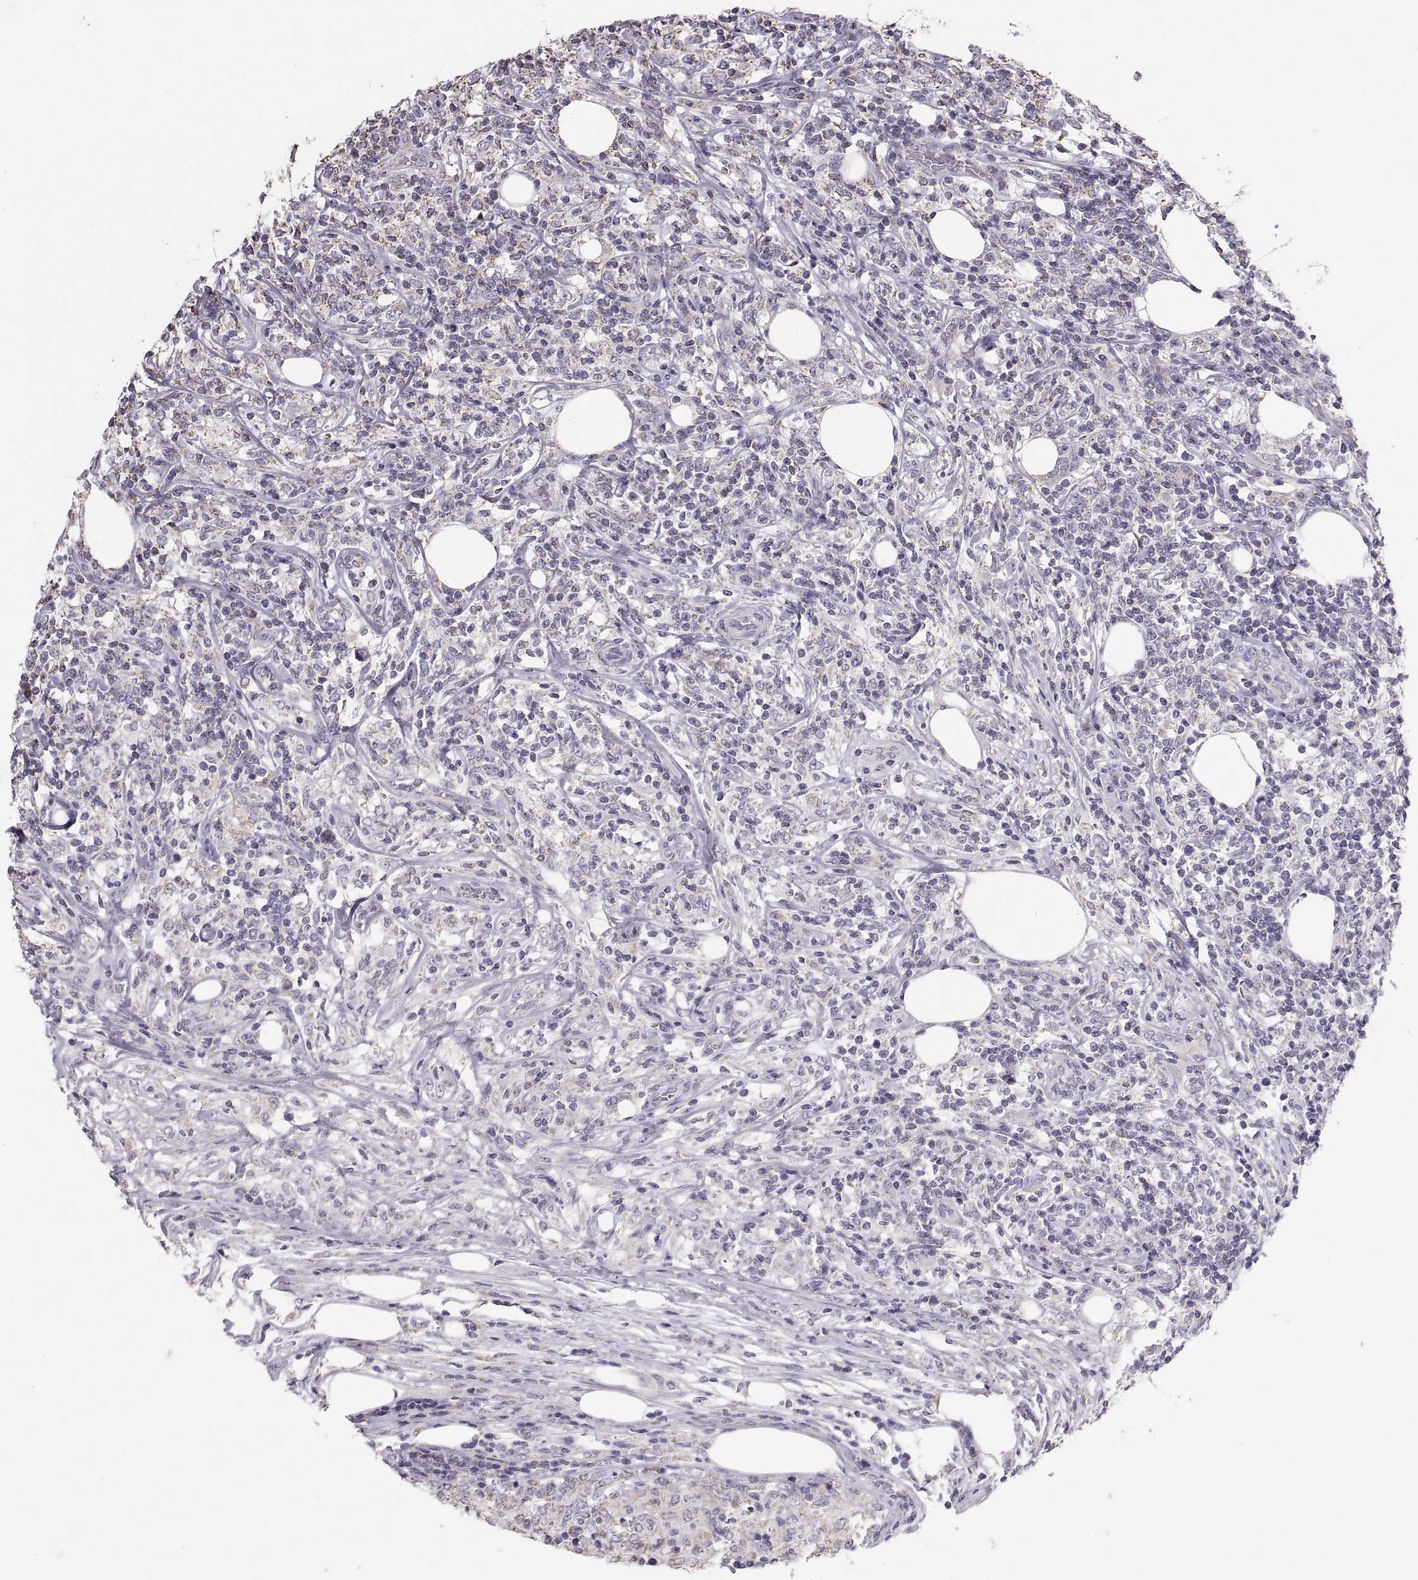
{"staining": {"intensity": "negative", "quantity": "none", "location": "none"}, "tissue": "lymphoma", "cell_type": "Tumor cells", "image_type": "cancer", "snomed": [{"axis": "morphology", "description": "Malignant lymphoma, non-Hodgkin's type, High grade"}, {"axis": "topography", "description": "Lymph node"}], "caption": "Tumor cells show no significant staining in lymphoma.", "gene": "STMND1", "patient": {"sex": "female", "age": 84}}